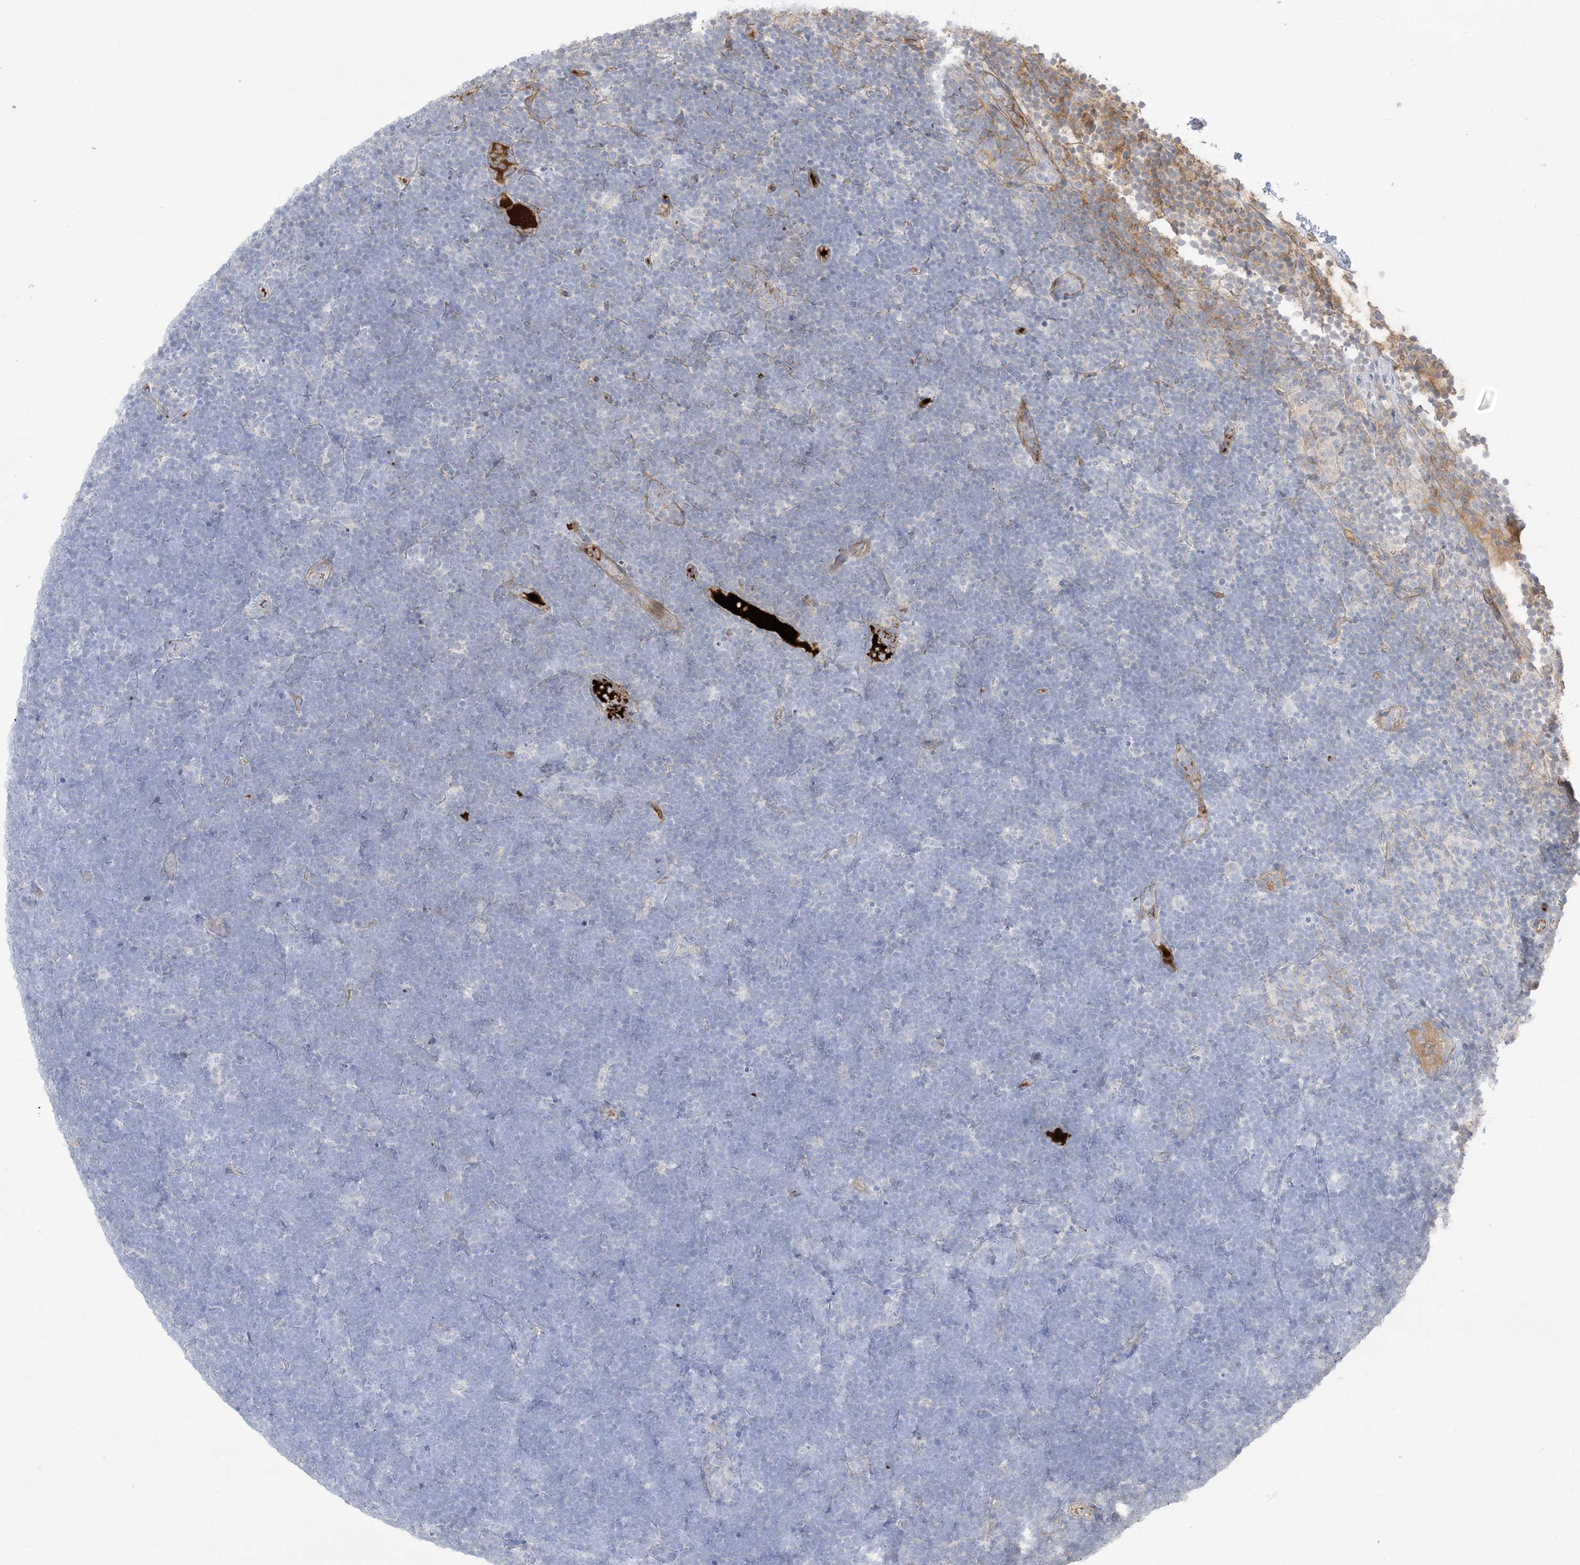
{"staining": {"intensity": "negative", "quantity": "none", "location": "none"}, "tissue": "lymphoma", "cell_type": "Tumor cells", "image_type": "cancer", "snomed": [{"axis": "morphology", "description": "Malignant lymphoma, non-Hodgkin's type, High grade"}, {"axis": "topography", "description": "Lymph node"}], "caption": "This is a photomicrograph of immunohistochemistry (IHC) staining of lymphoma, which shows no expression in tumor cells. (DAB immunohistochemistry, high magnification).", "gene": "ATP11C", "patient": {"sex": "male", "age": 13}}